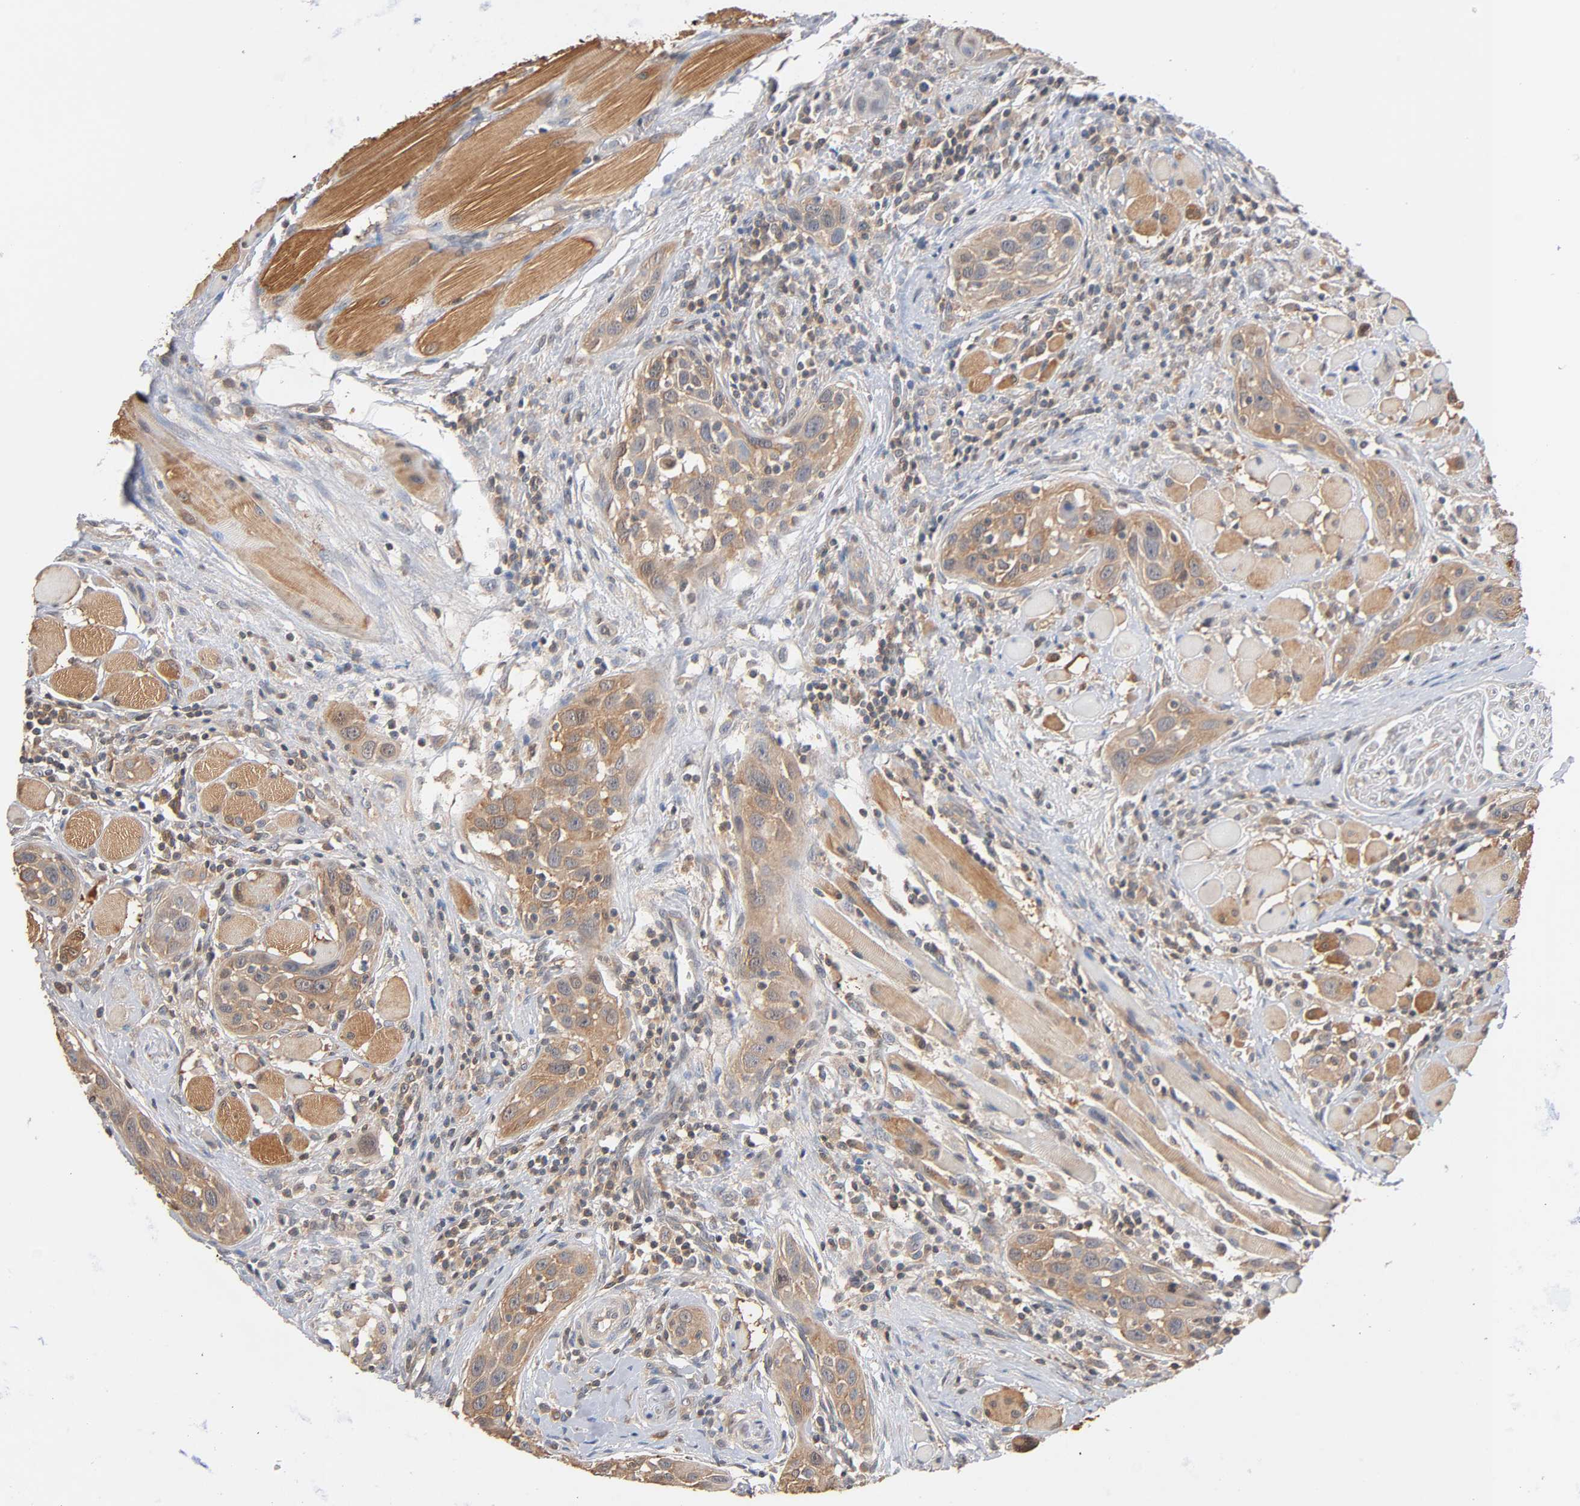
{"staining": {"intensity": "weak", "quantity": ">75%", "location": "cytoplasmic/membranous"}, "tissue": "head and neck cancer", "cell_type": "Tumor cells", "image_type": "cancer", "snomed": [{"axis": "morphology", "description": "Squamous cell carcinoma, NOS"}, {"axis": "topography", "description": "Oral tissue"}, {"axis": "topography", "description": "Head-Neck"}], "caption": "Immunohistochemistry (IHC) of squamous cell carcinoma (head and neck) shows low levels of weak cytoplasmic/membranous expression in about >75% of tumor cells. (DAB IHC, brown staining for protein, blue staining for nuclei).", "gene": "ALDOA", "patient": {"sex": "female", "age": 50}}